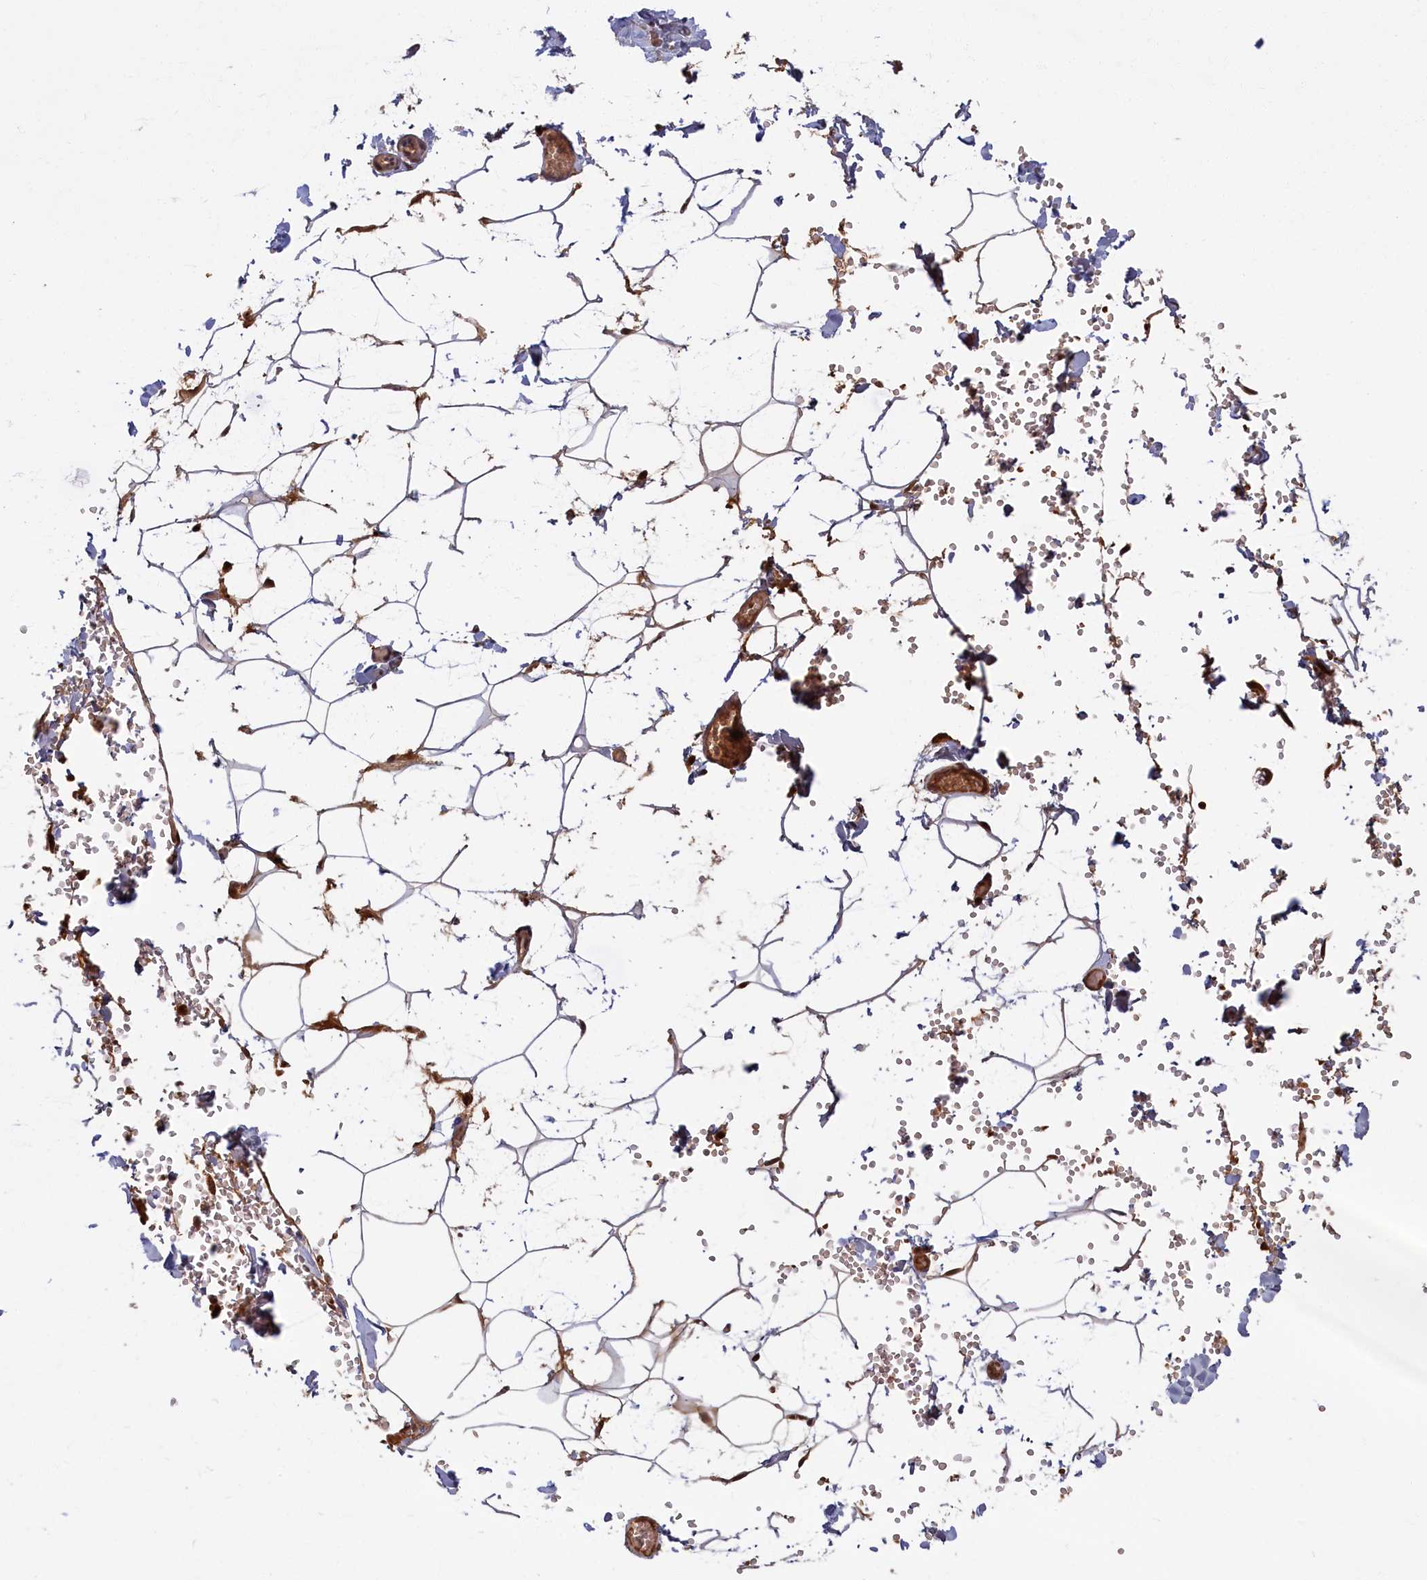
{"staining": {"intensity": "strong", "quantity": ">75%", "location": "cytoplasmic/membranous,nuclear"}, "tissue": "adipose tissue", "cell_type": "Adipocytes", "image_type": "normal", "snomed": [{"axis": "morphology", "description": "Normal tissue, NOS"}, {"axis": "topography", "description": "Gallbladder"}, {"axis": "topography", "description": "Peripheral nerve tissue"}], "caption": "The photomicrograph exhibits immunohistochemical staining of unremarkable adipose tissue. There is strong cytoplasmic/membranous,nuclear staining is seen in approximately >75% of adipocytes.", "gene": "BLVRB", "patient": {"sex": "male", "age": 38}}